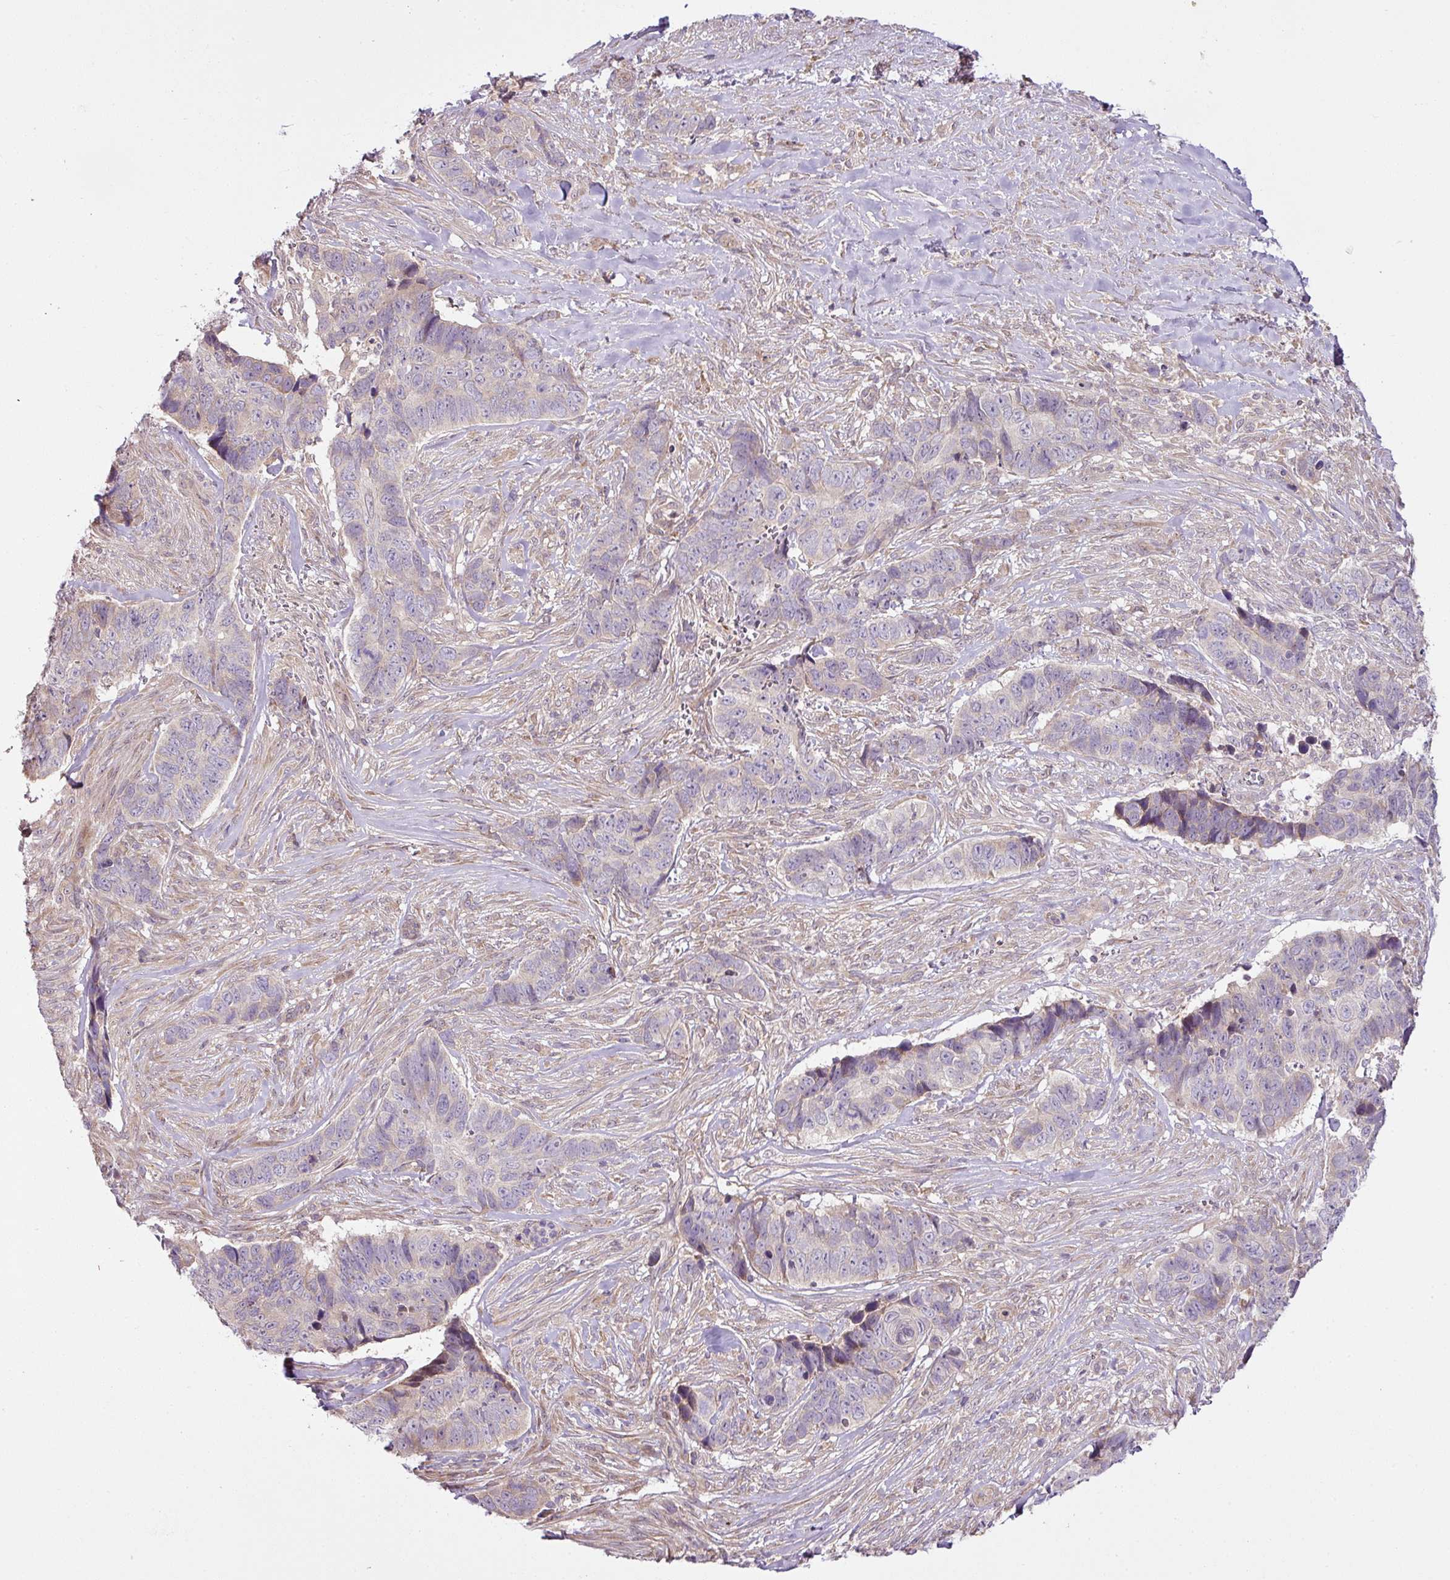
{"staining": {"intensity": "negative", "quantity": "none", "location": "none"}, "tissue": "skin cancer", "cell_type": "Tumor cells", "image_type": "cancer", "snomed": [{"axis": "morphology", "description": "Basal cell carcinoma"}, {"axis": "topography", "description": "Skin"}], "caption": "This is an IHC photomicrograph of skin cancer (basal cell carcinoma). There is no staining in tumor cells.", "gene": "COX18", "patient": {"sex": "female", "age": 82}}